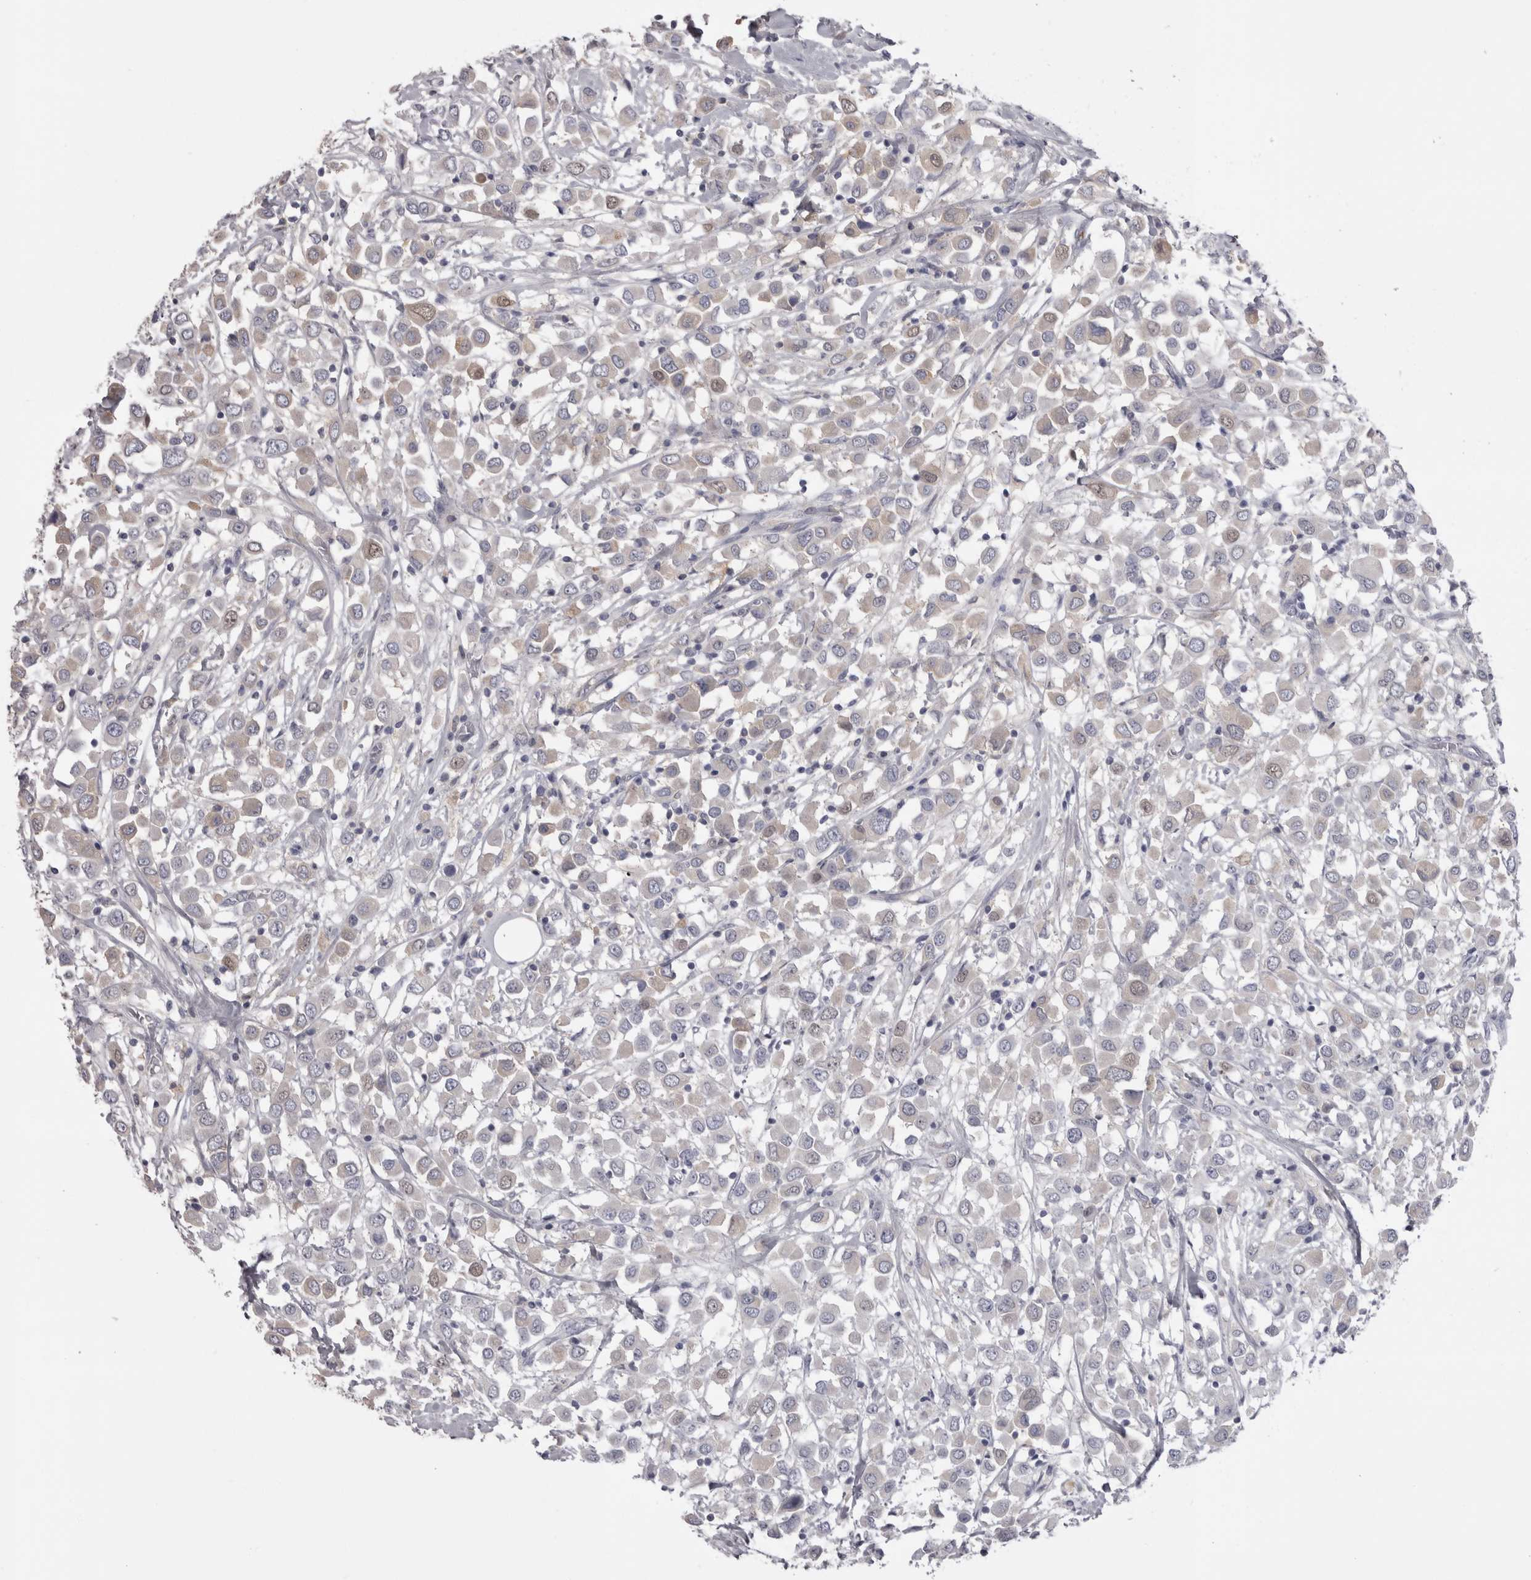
{"staining": {"intensity": "weak", "quantity": "25%-75%", "location": "cytoplasmic/membranous,nuclear"}, "tissue": "breast cancer", "cell_type": "Tumor cells", "image_type": "cancer", "snomed": [{"axis": "morphology", "description": "Duct carcinoma"}, {"axis": "topography", "description": "Breast"}], "caption": "Immunohistochemical staining of breast cancer (invasive ductal carcinoma) displays low levels of weak cytoplasmic/membranous and nuclear expression in approximately 25%-75% of tumor cells.", "gene": "SAA4", "patient": {"sex": "female", "age": 61}}